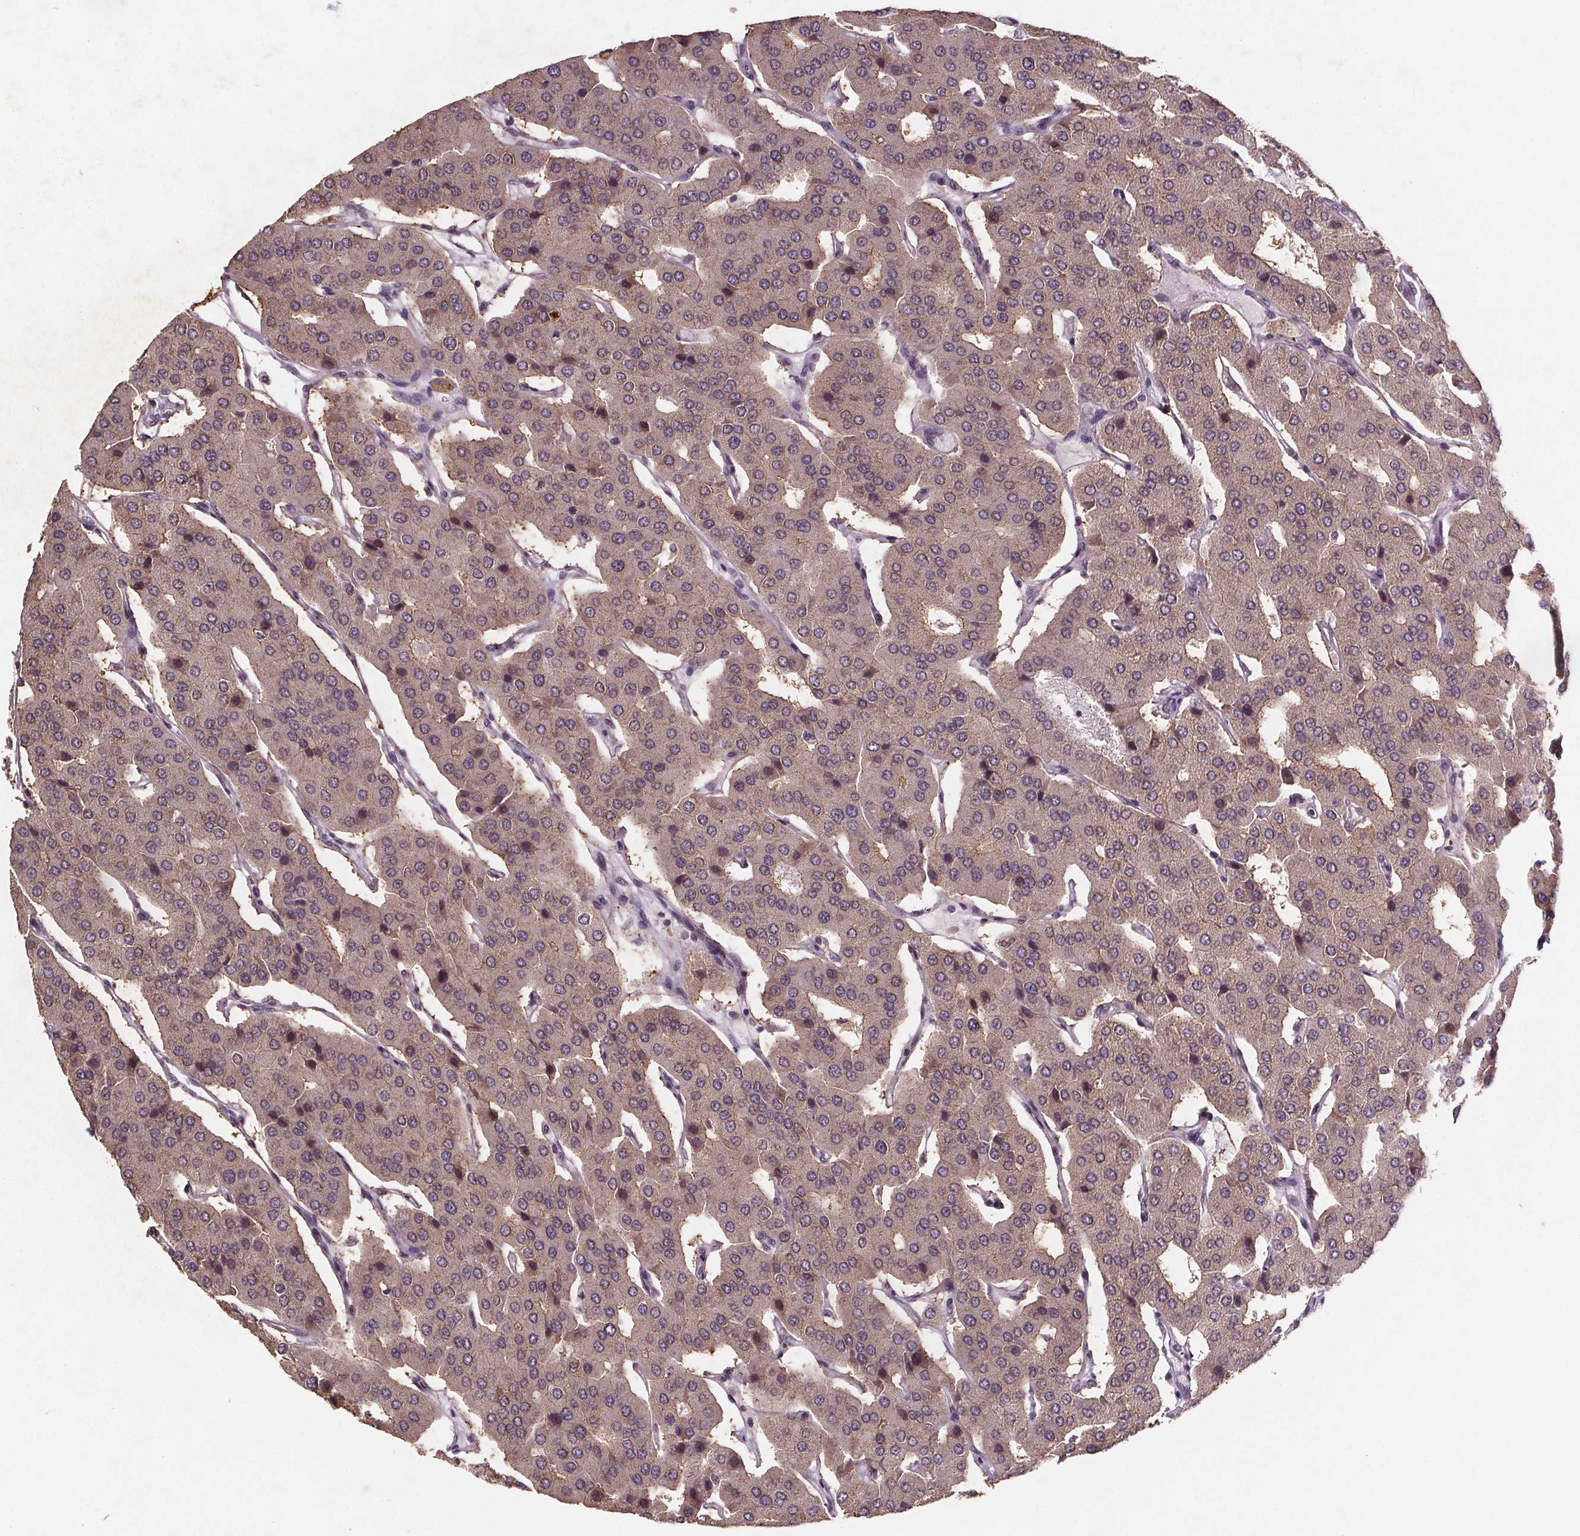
{"staining": {"intensity": "negative", "quantity": "none", "location": "none"}, "tissue": "parathyroid gland", "cell_type": "Glandular cells", "image_type": "normal", "snomed": [{"axis": "morphology", "description": "Normal tissue, NOS"}, {"axis": "morphology", "description": "Adenoma, NOS"}, {"axis": "topography", "description": "Parathyroid gland"}], "caption": "The photomicrograph reveals no significant staining in glandular cells of parathyroid gland.", "gene": "STRN3", "patient": {"sex": "female", "age": 86}}